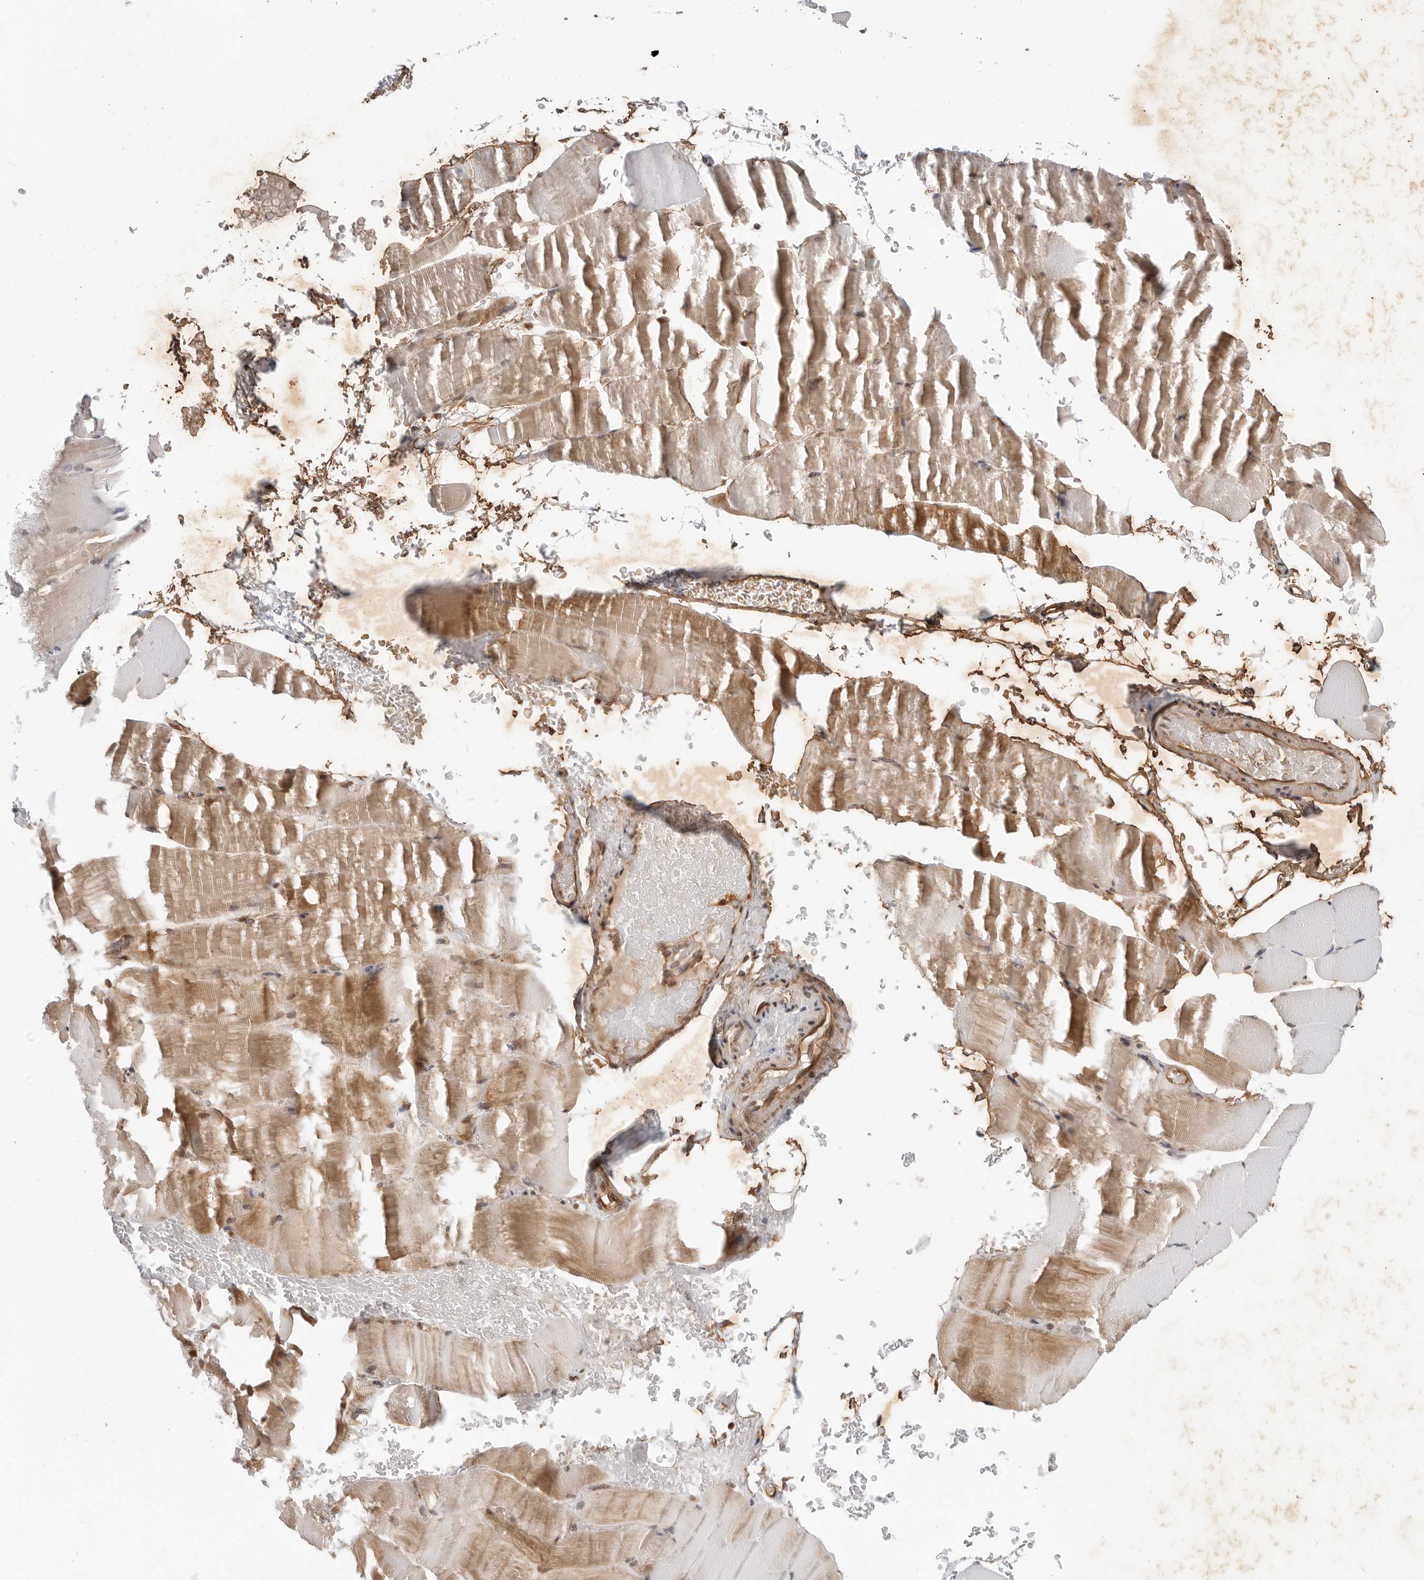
{"staining": {"intensity": "moderate", "quantity": "25%-75%", "location": "cytoplasmic/membranous,nuclear"}, "tissue": "skeletal muscle", "cell_type": "Myocytes", "image_type": "normal", "snomed": [{"axis": "morphology", "description": "Normal tissue, NOS"}, {"axis": "topography", "description": "Skeletal muscle"}, {"axis": "topography", "description": "Parathyroid gland"}], "caption": "A high-resolution image shows immunohistochemistry staining of benign skeletal muscle, which exhibits moderate cytoplasmic/membranous,nuclear staining in approximately 25%-75% of myocytes.", "gene": "TIPRL", "patient": {"sex": "female", "age": 37}}